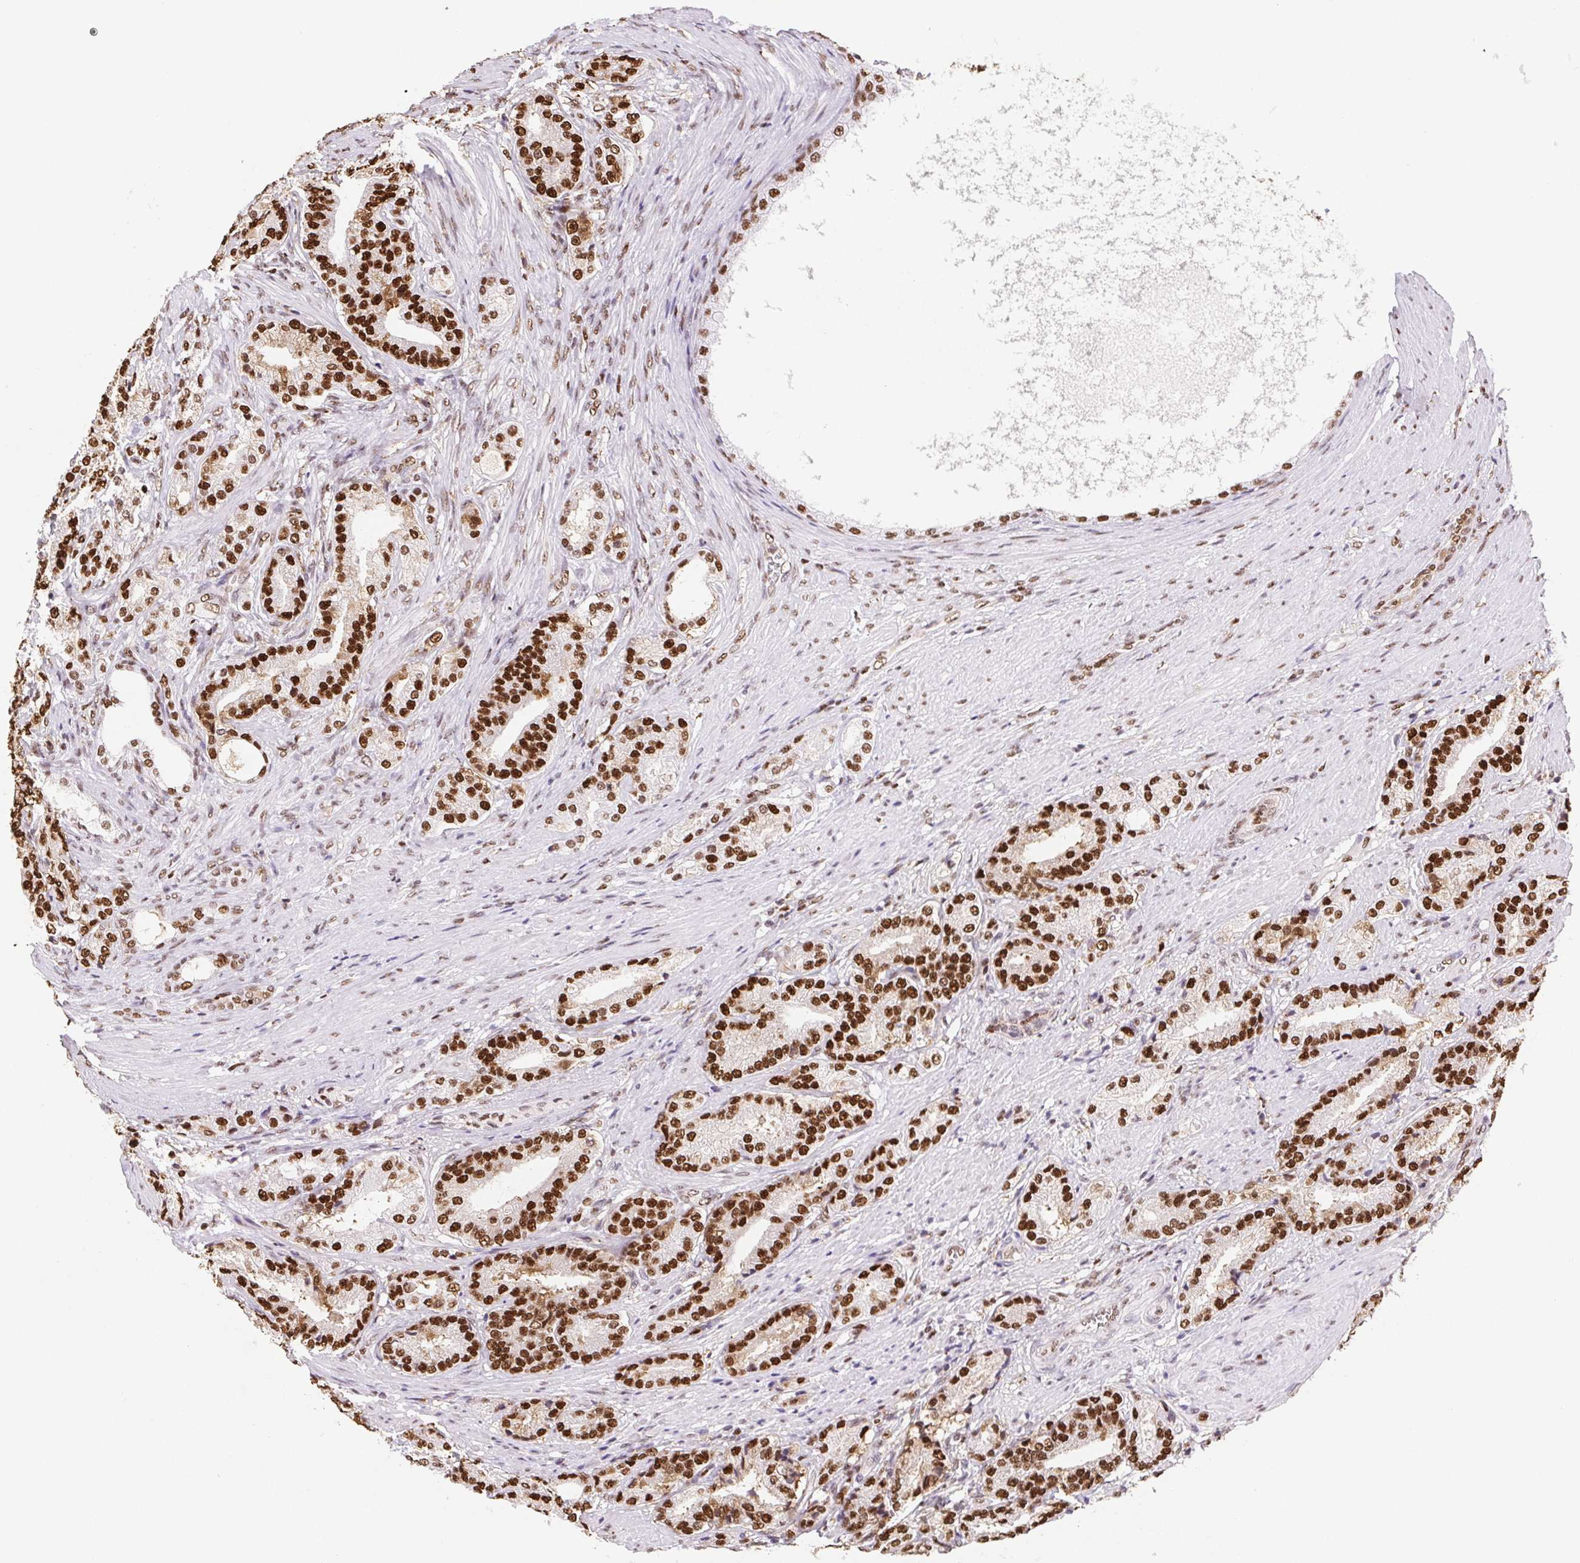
{"staining": {"intensity": "strong", "quantity": ">75%", "location": "nuclear"}, "tissue": "prostate cancer", "cell_type": "Tumor cells", "image_type": "cancer", "snomed": [{"axis": "morphology", "description": "Adenocarcinoma, High grade"}, {"axis": "topography", "description": "Prostate and seminal vesicle, NOS"}], "caption": "Immunohistochemical staining of adenocarcinoma (high-grade) (prostate) reveals high levels of strong nuclear protein staining in about >75% of tumor cells.", "gene": "SET", "patient": {"sex": "male", "age": 61}}